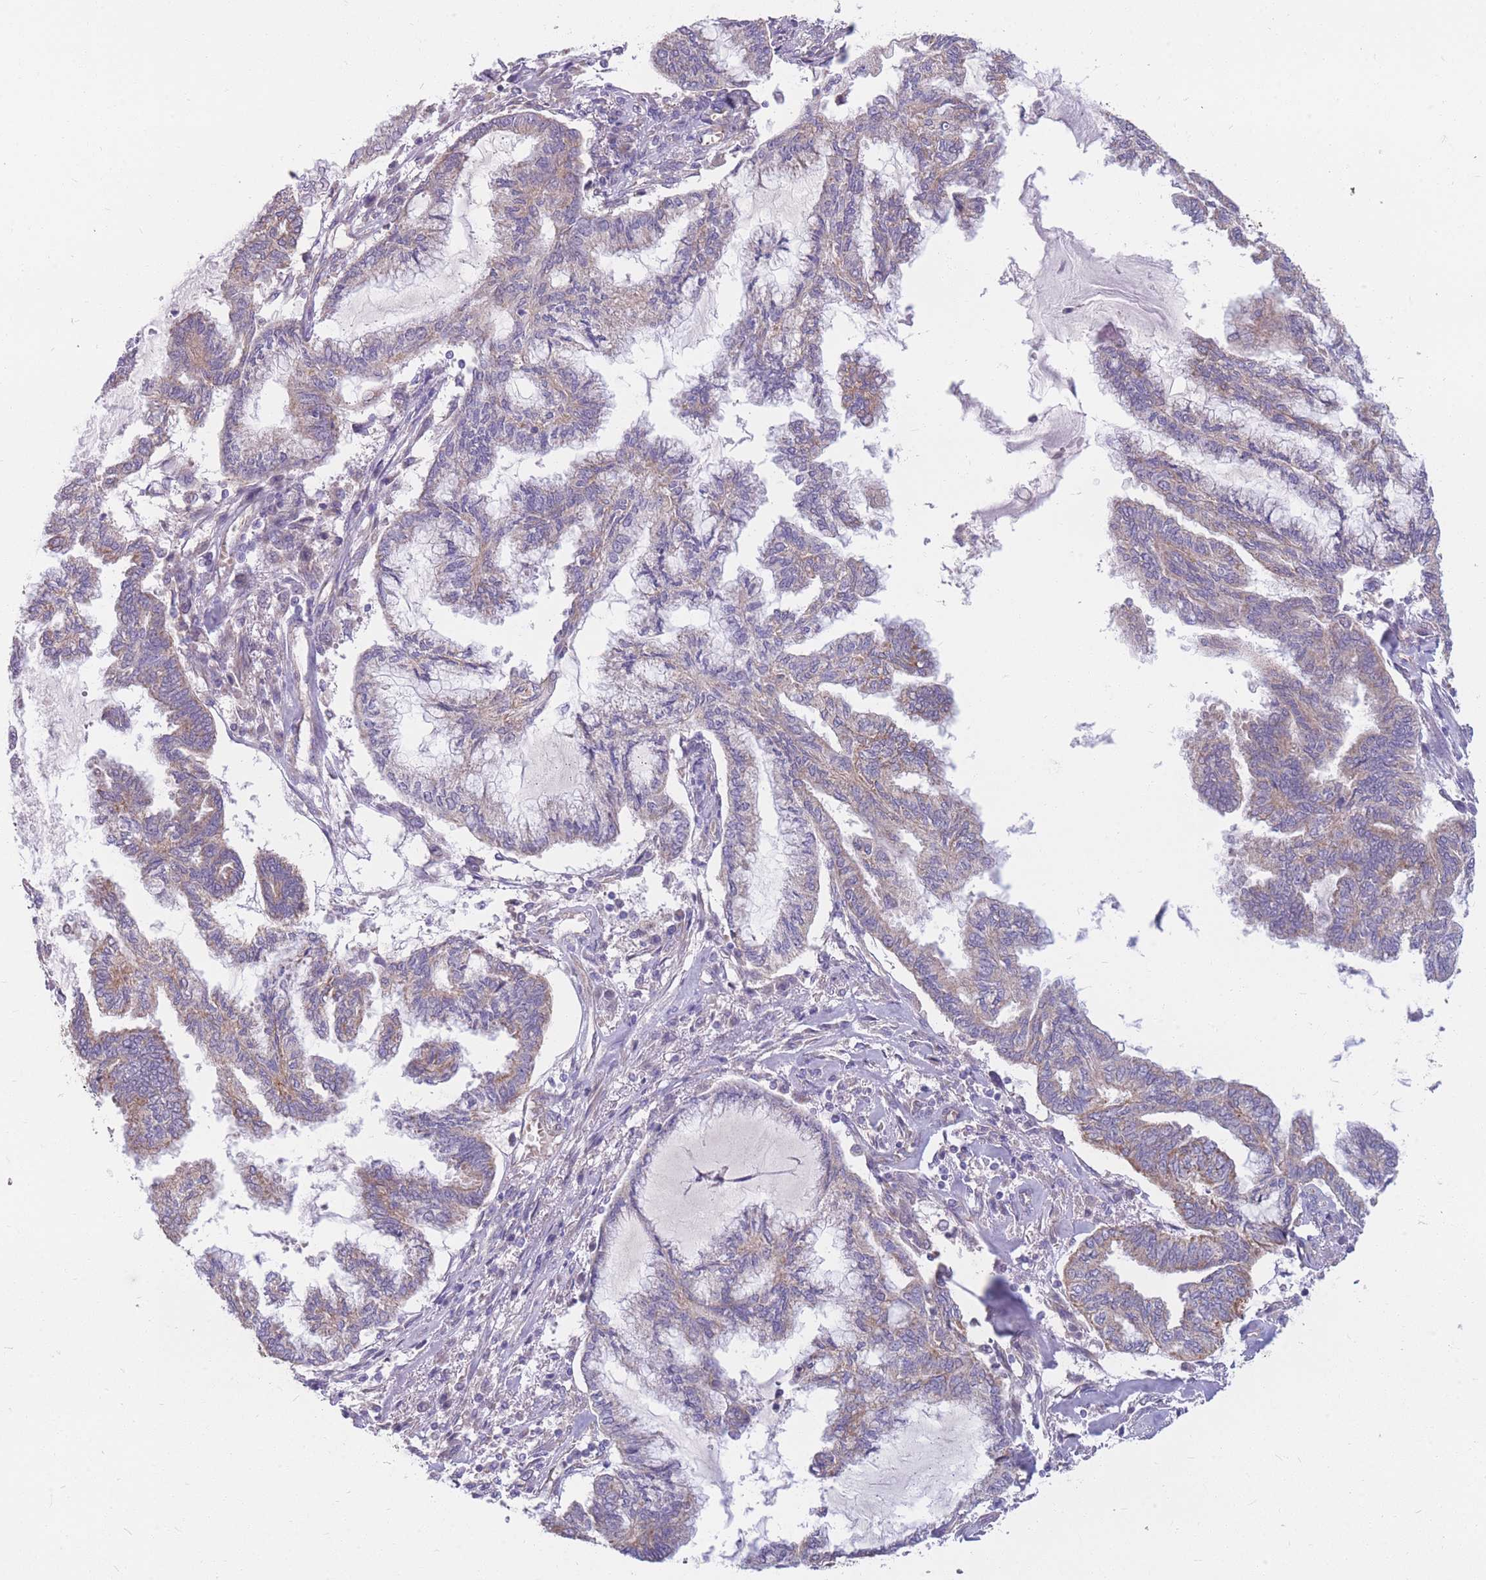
{"staining": {"intensity": "weak", "quantity": "25%-75%", "location": "cytoplasmic/membranous"}, "tissue": "endometrial cancer", "cell_type": "Tumor cells", "image_type": "cancer", "snomed": [{"axis": "morphology", "description": "Adenocarcinoma, NOS"}, {"axis": "topography", "description": "Endometrium"}], "caption": "Human endometrial cancer stained for a protein (brown) exhibits weak cytoplasmic/membranous positive positivity in approximately 25%-75% of tumor cells.", "gene": "MRPS9", "patient": {"sex": "female", "age": 86}}